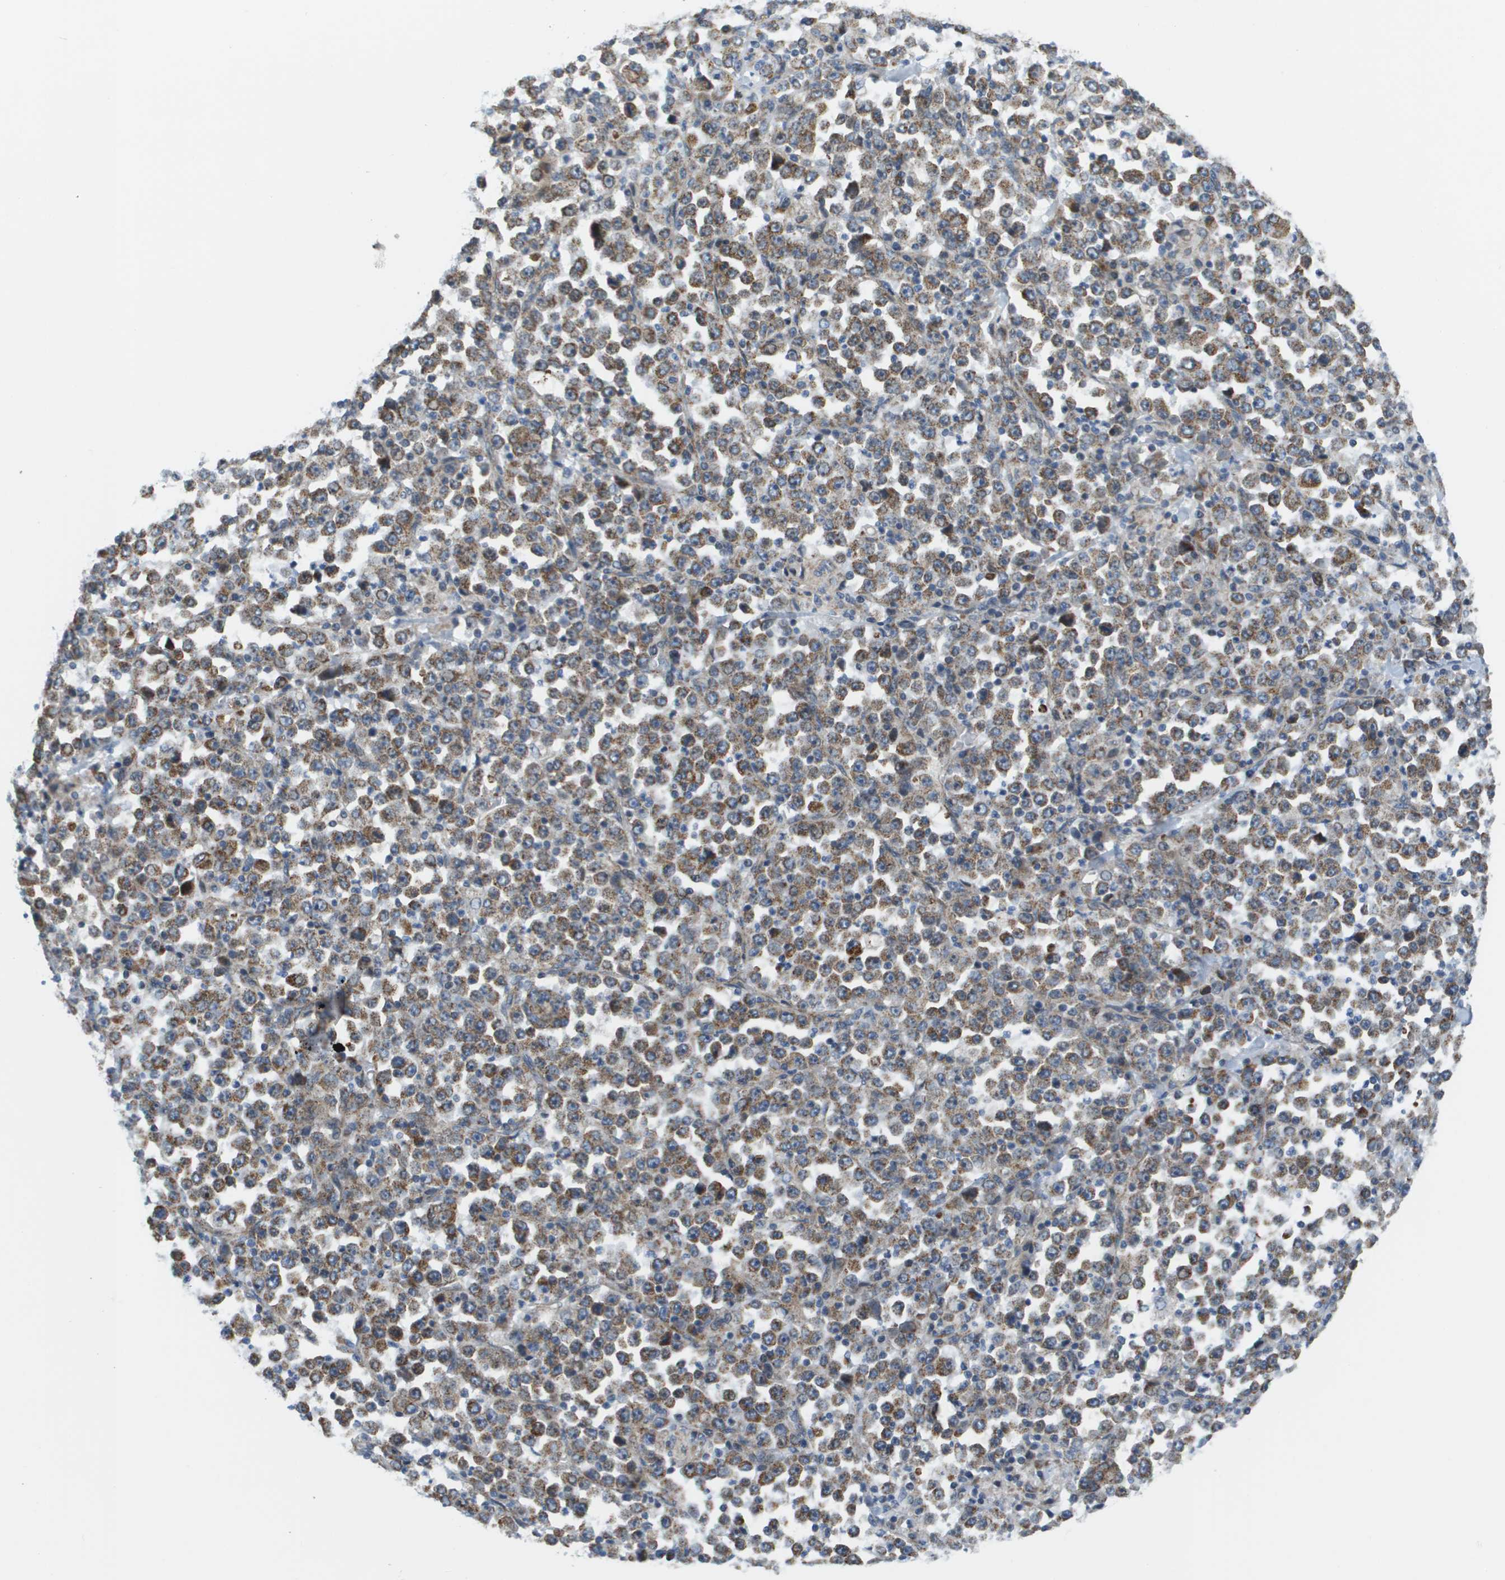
{"staining": {"intensity": "moderate", "quantity": ">75%", "location": "cytoplasmic/membranous"}, "tissue": "stomach cancer", "cell_type": "Tumor cells", "image_type": "cancer", "snomed": [{"axis": "morphology", "description": "Normal tissue, NOS"}, {"axis": "morphology", "description": "Adenocarcinoma, NOS"}, {"axis": "topography", "description": "Stomach, upper"}, {"axis": "topography", "description": "Stomach"}], "caption": "Tumor cells exhibit medium levels of moderate cytoplasmic/membranous staining in approximately >75% of cells in human adenocarcinoma (stomach). (DAB IHC, brown staining for protein, blue staining for nuclei).", "gene": "KRT23", "patient": {"sex": "male", "age": 59}}